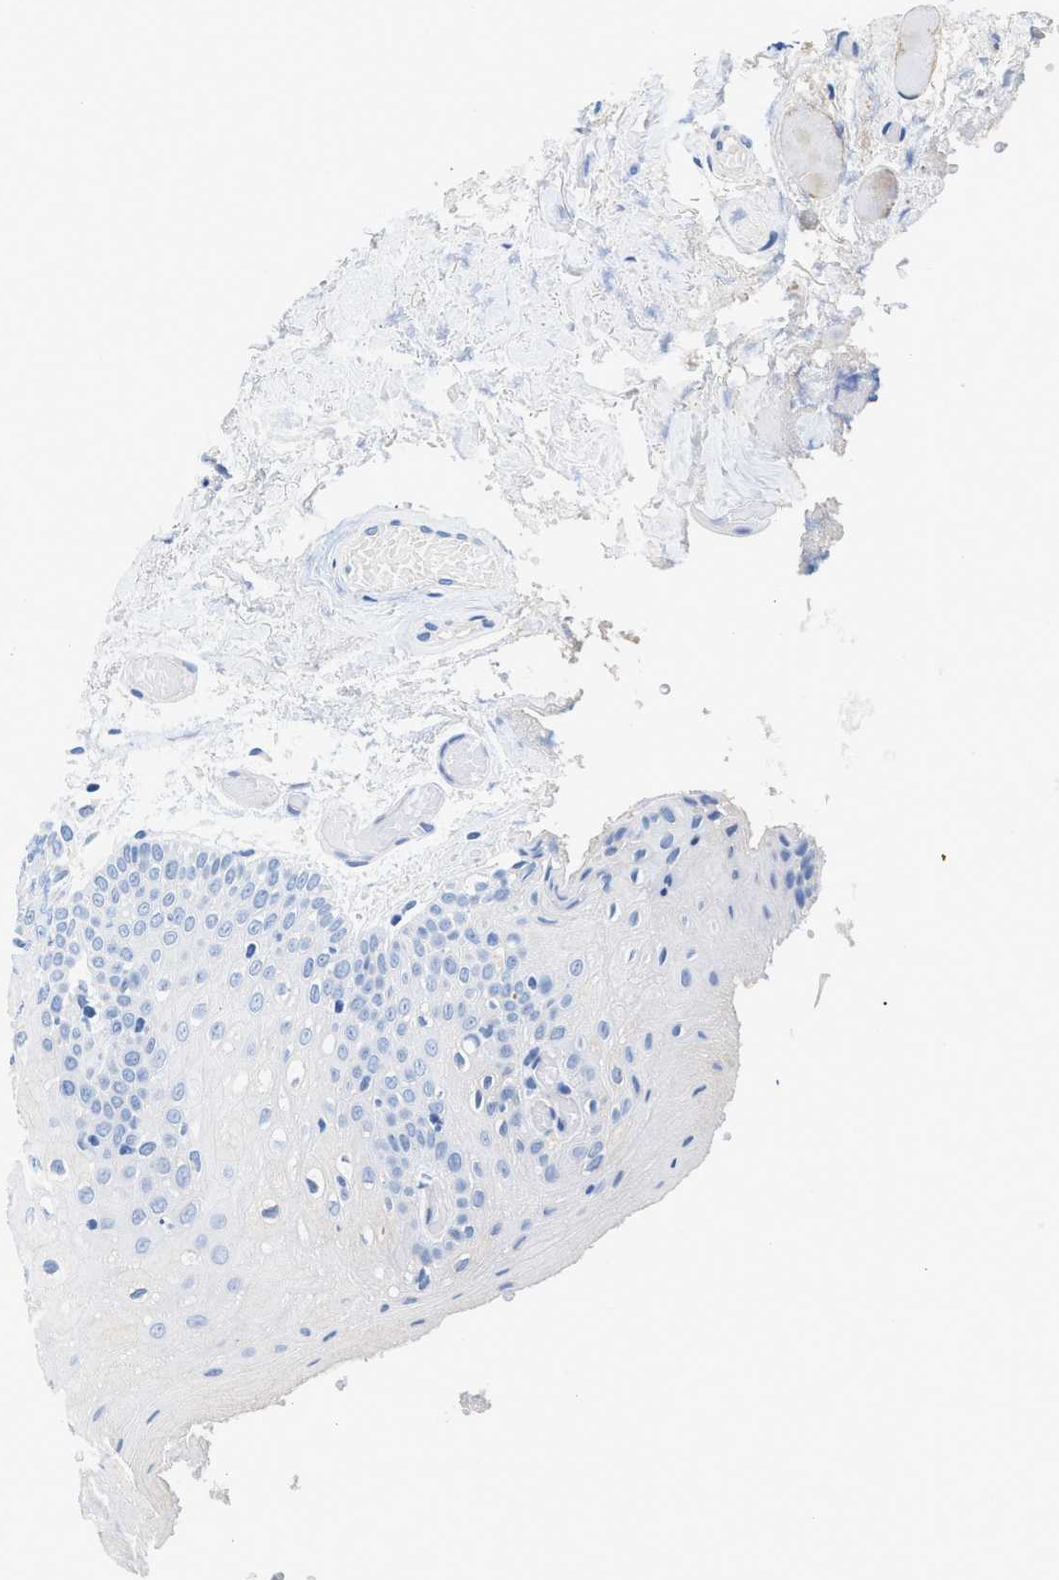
{"staining": {"intensity": "negative", "quantity": "none", "location": "none"}, "tissue": "oral mucosa", "cell_type": "Squamous epithelial cells", "image_type": "normal", "snomed": [{"axis": "morphology", "description": "Normal tissue, NOS"}, {"axis": "morphology", "description": "Squamous cell carcinoma, NOS"}, {"axis": "topography", "description": "Oral tissue"}, {"axis": "topography", "description": "Head-Neck"}], "caption": "The immunohistochemistry image has no significant positivity in squamous epithelial cells of oral mucosa.", "gene": "SLFN13", "patient": {"sex": "male", "age": 71}}